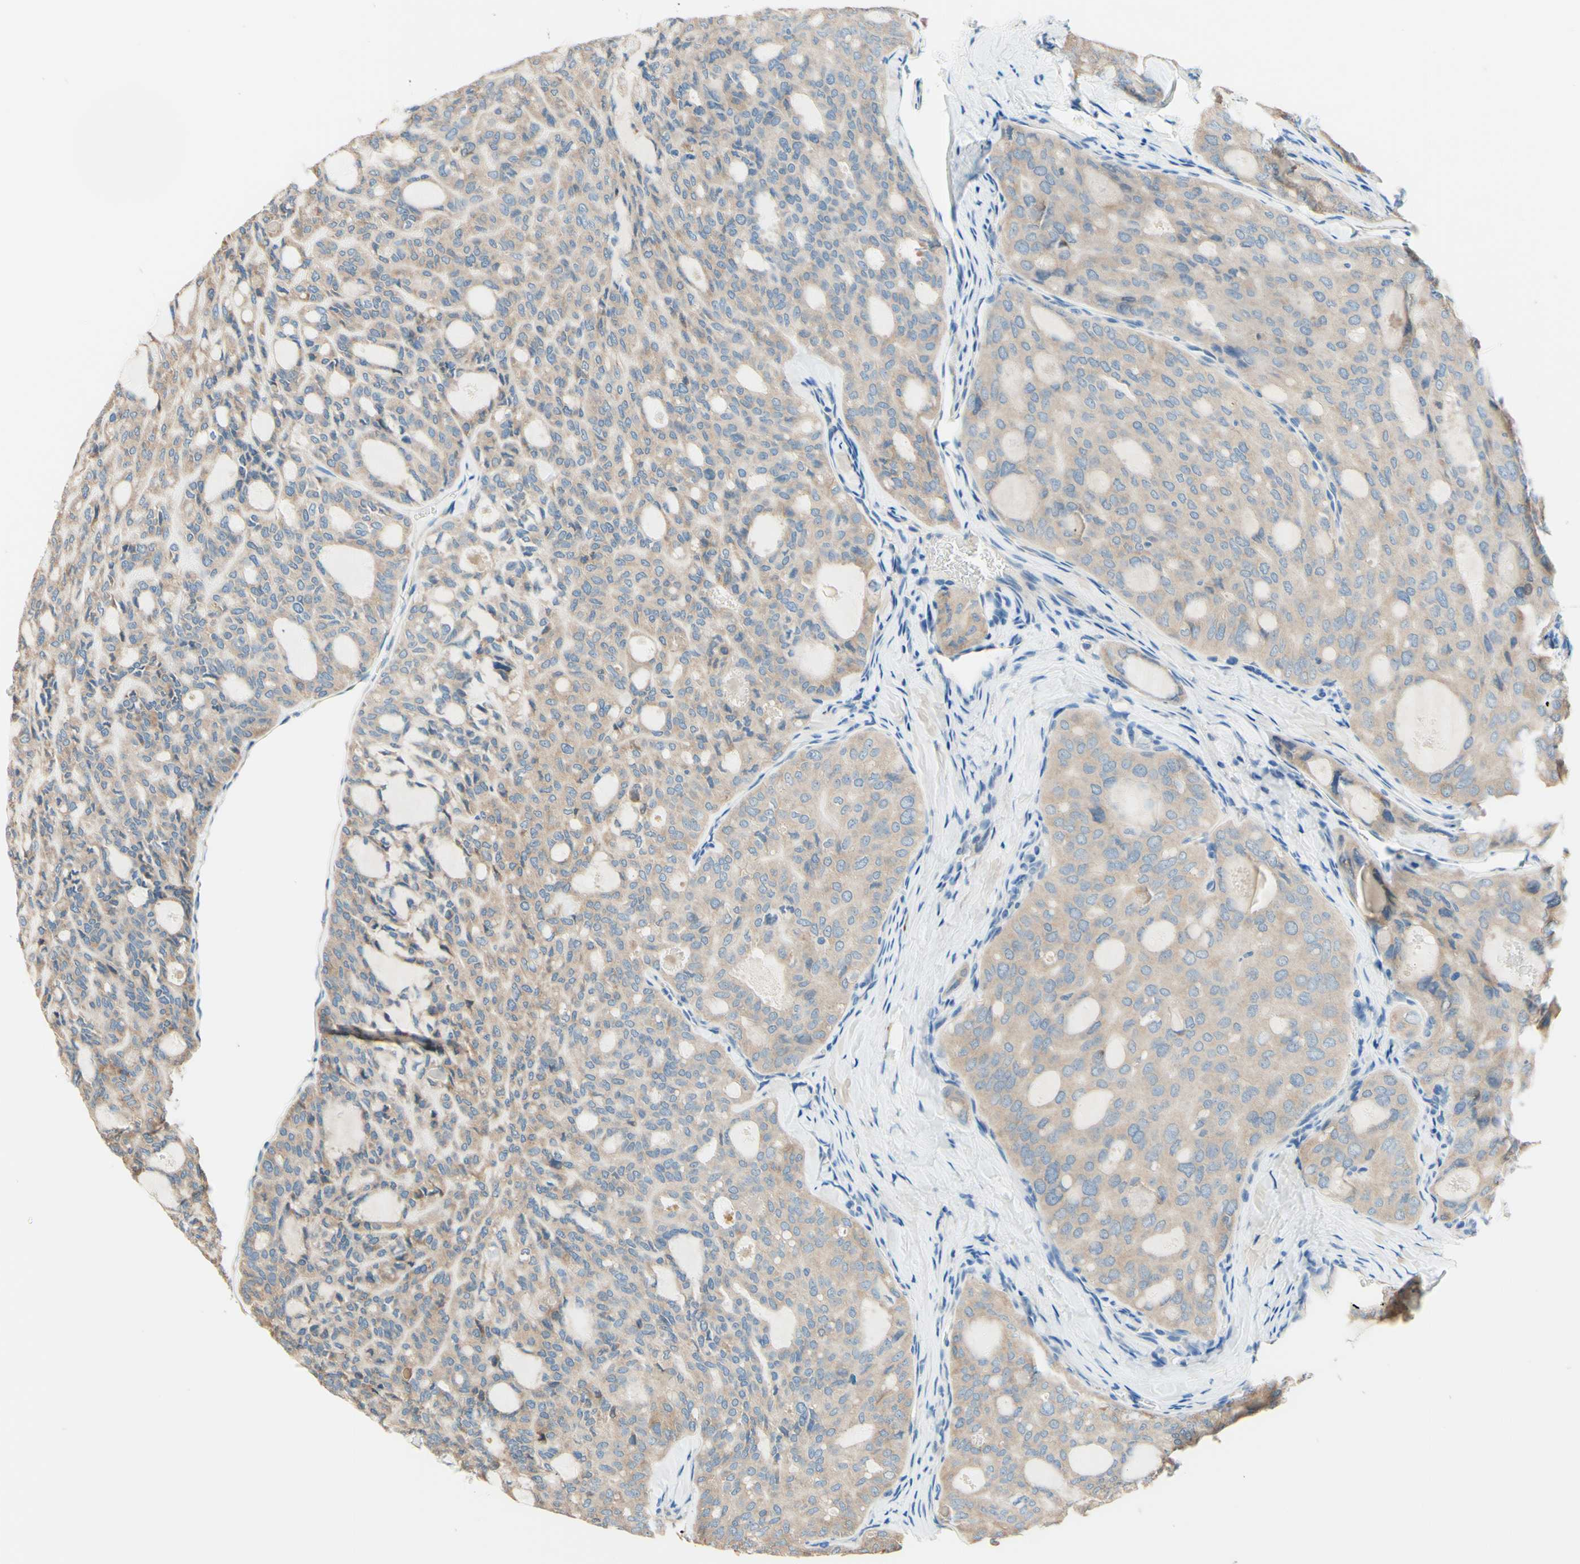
{"staining": {"intensity": "weak", "quantity": ">75%", "location": "cytoplasmic/membranous"}, "tissue": "thyroid cancer", "cell_type": "Tumor cells", "image_type": "cancer", "snomed": [{"axis": "morphology", "description": "Follicular adenoma carcinoma, NOS"}, {"axis": "topography", "description": "Thyroid gland"}], "caption": "Immunohistochemistry histopathology image of thyroid cancer stained for a protein (brown), which reveals low levels of weak cytoplasmic/membranous staining in approximately >75% of tumor cells.", "gene": "PASD1", "patient": {"sex": "male", "age": 75}}